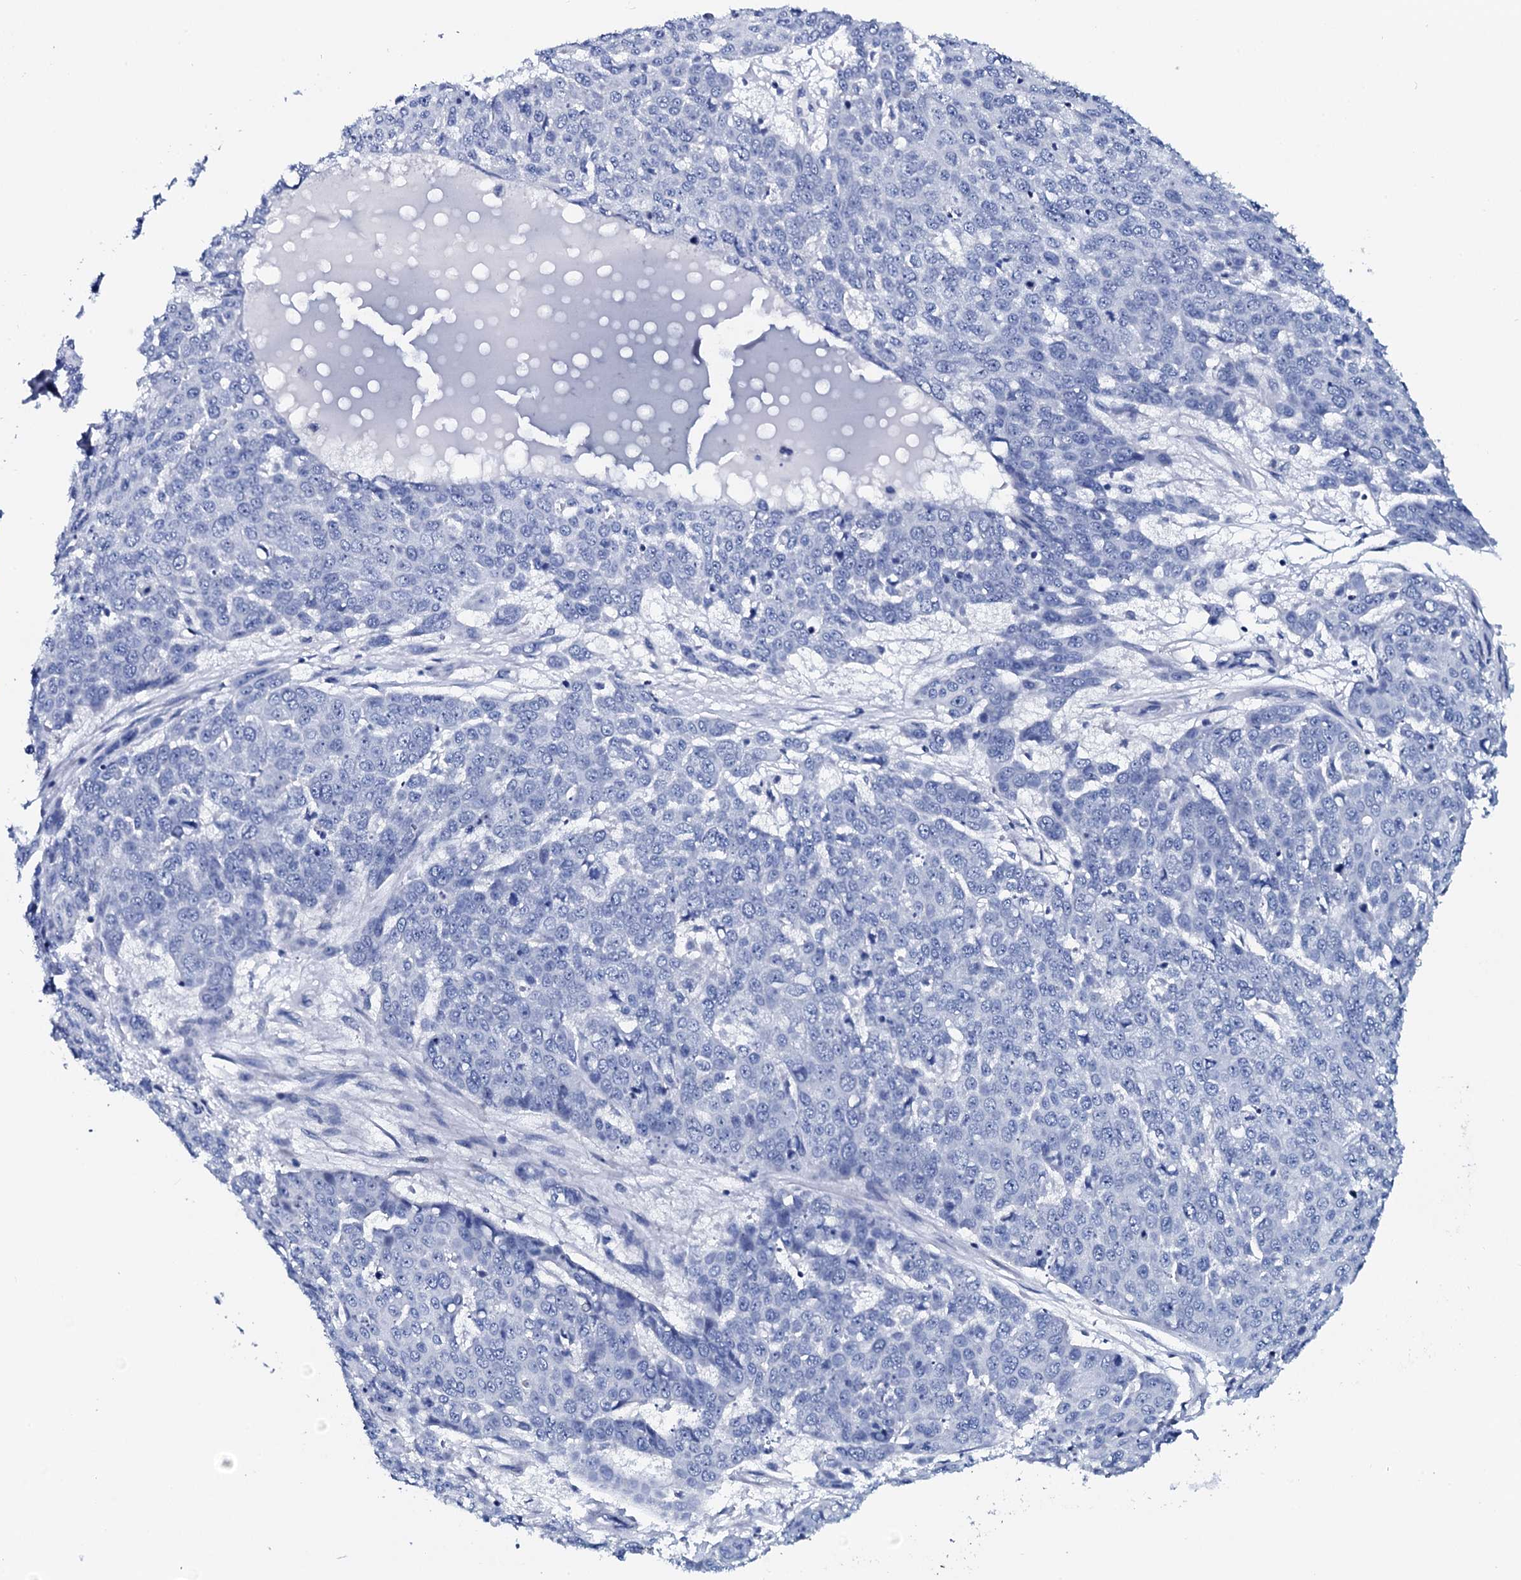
{"staining": {"intensity": "negative", "quantity": "none", "location": "none"}, "tissue": "skin cancer", "cell_type": "Tumor cells", "image_type": "cancer", "snomed": [{"axis": "morphology", "description": "Squamous cell carcinoma, NOS"}, {"axis": "topography", "description": "Skin"}], "caption": "The photomicrograph exhibits no staining of tumor cells in skin cancer (squamous cell carcinoma).", "gene": "GYS2", "patient": {"sex": "male", "age": 71}}